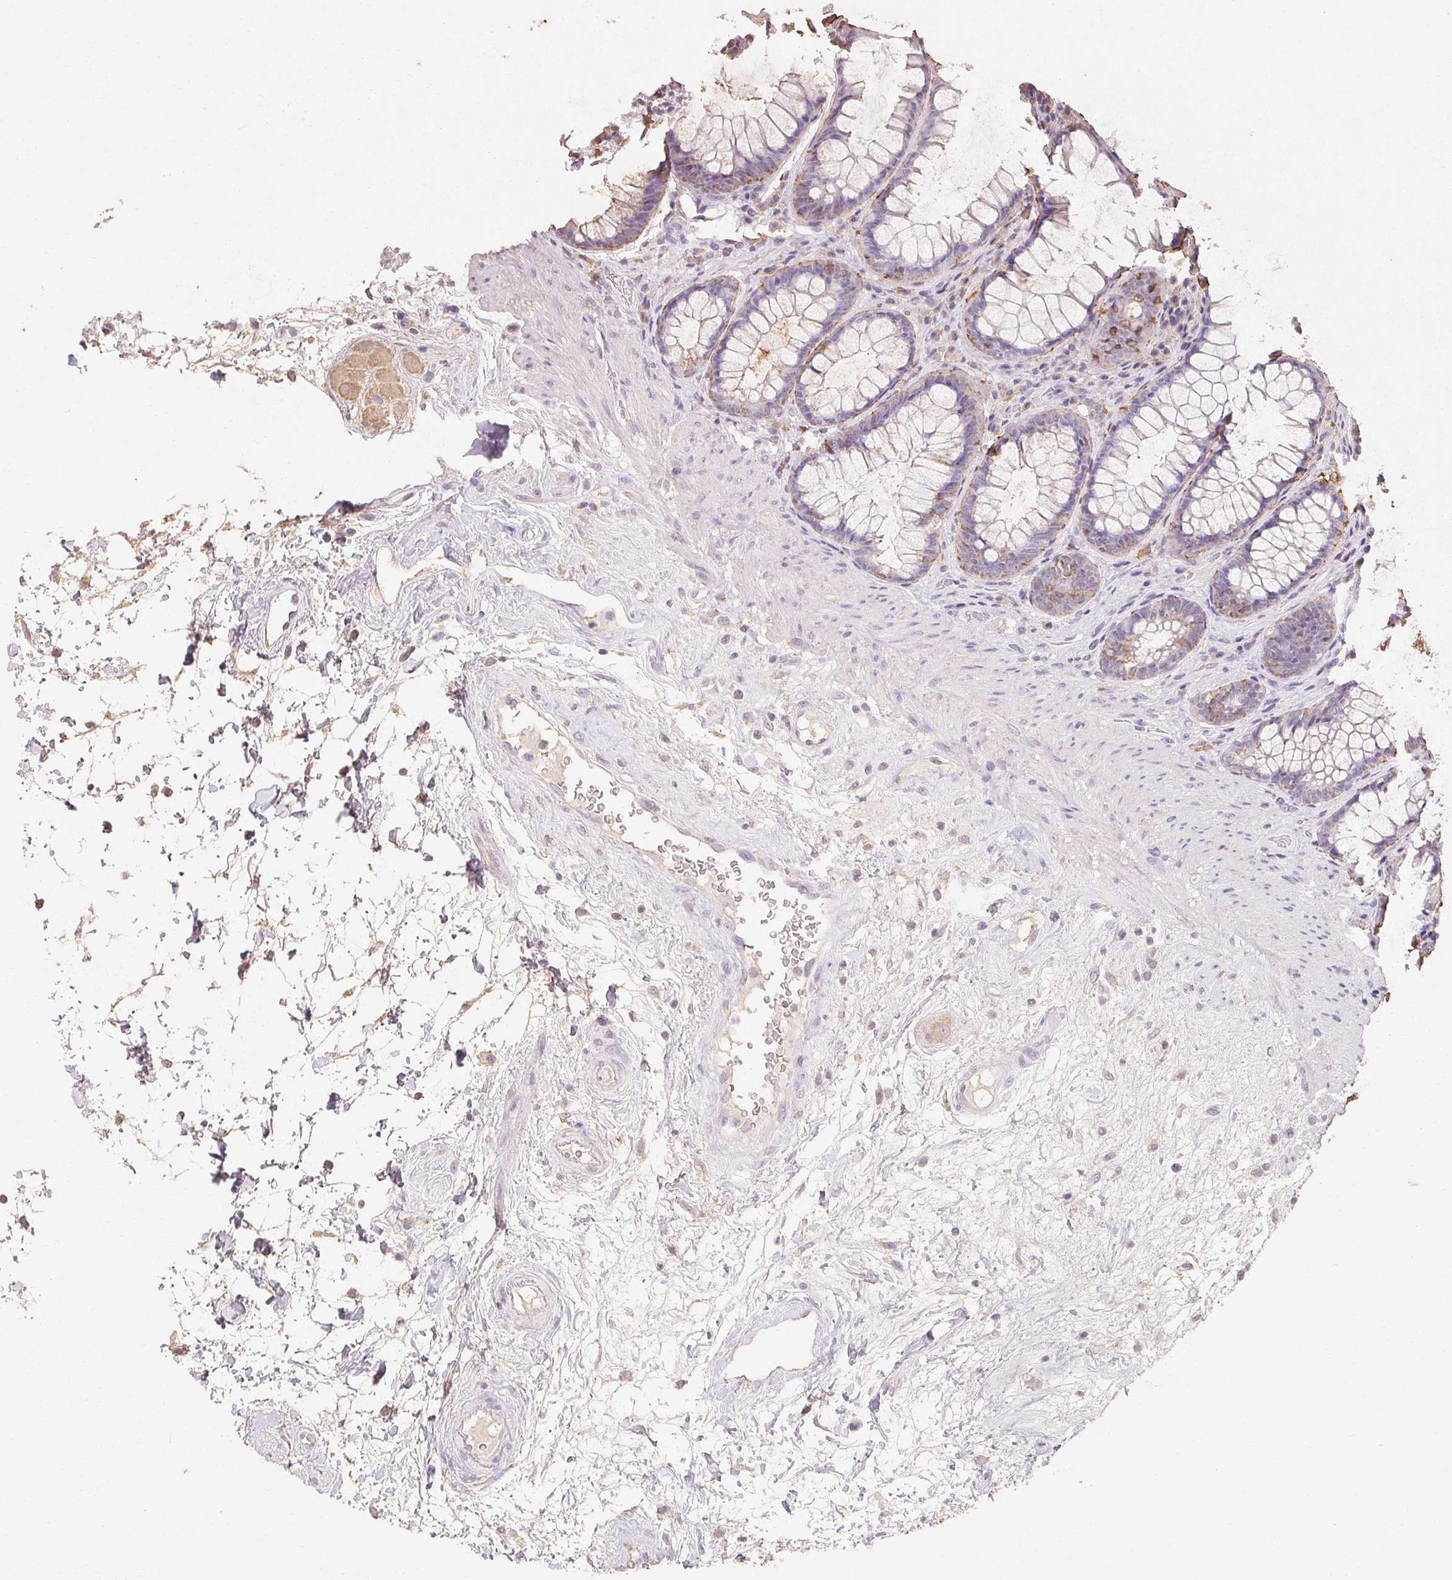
{"staining": {"intensity": "moderate", "quantity": "<25%", "location": "cytoplasmic/membranous"}, "tissue": "rectum", "cell_type": "Glandular cells", "image_type": "normal", "snomed": [{"axis": "morphology", "description": "Normal tissue, NOS"}, {"axis": "topography", "description": "Rectum"}], "caption": "Protein staining displays moderate cytoplasmic/membranous staining in about <25% of glandular cells in benign rectum. (brown staining indicates protein expression, while blue staining denotes nuclei).", "gene": "MAP7D2", "patient": {"sex": "male", "age": 72}}